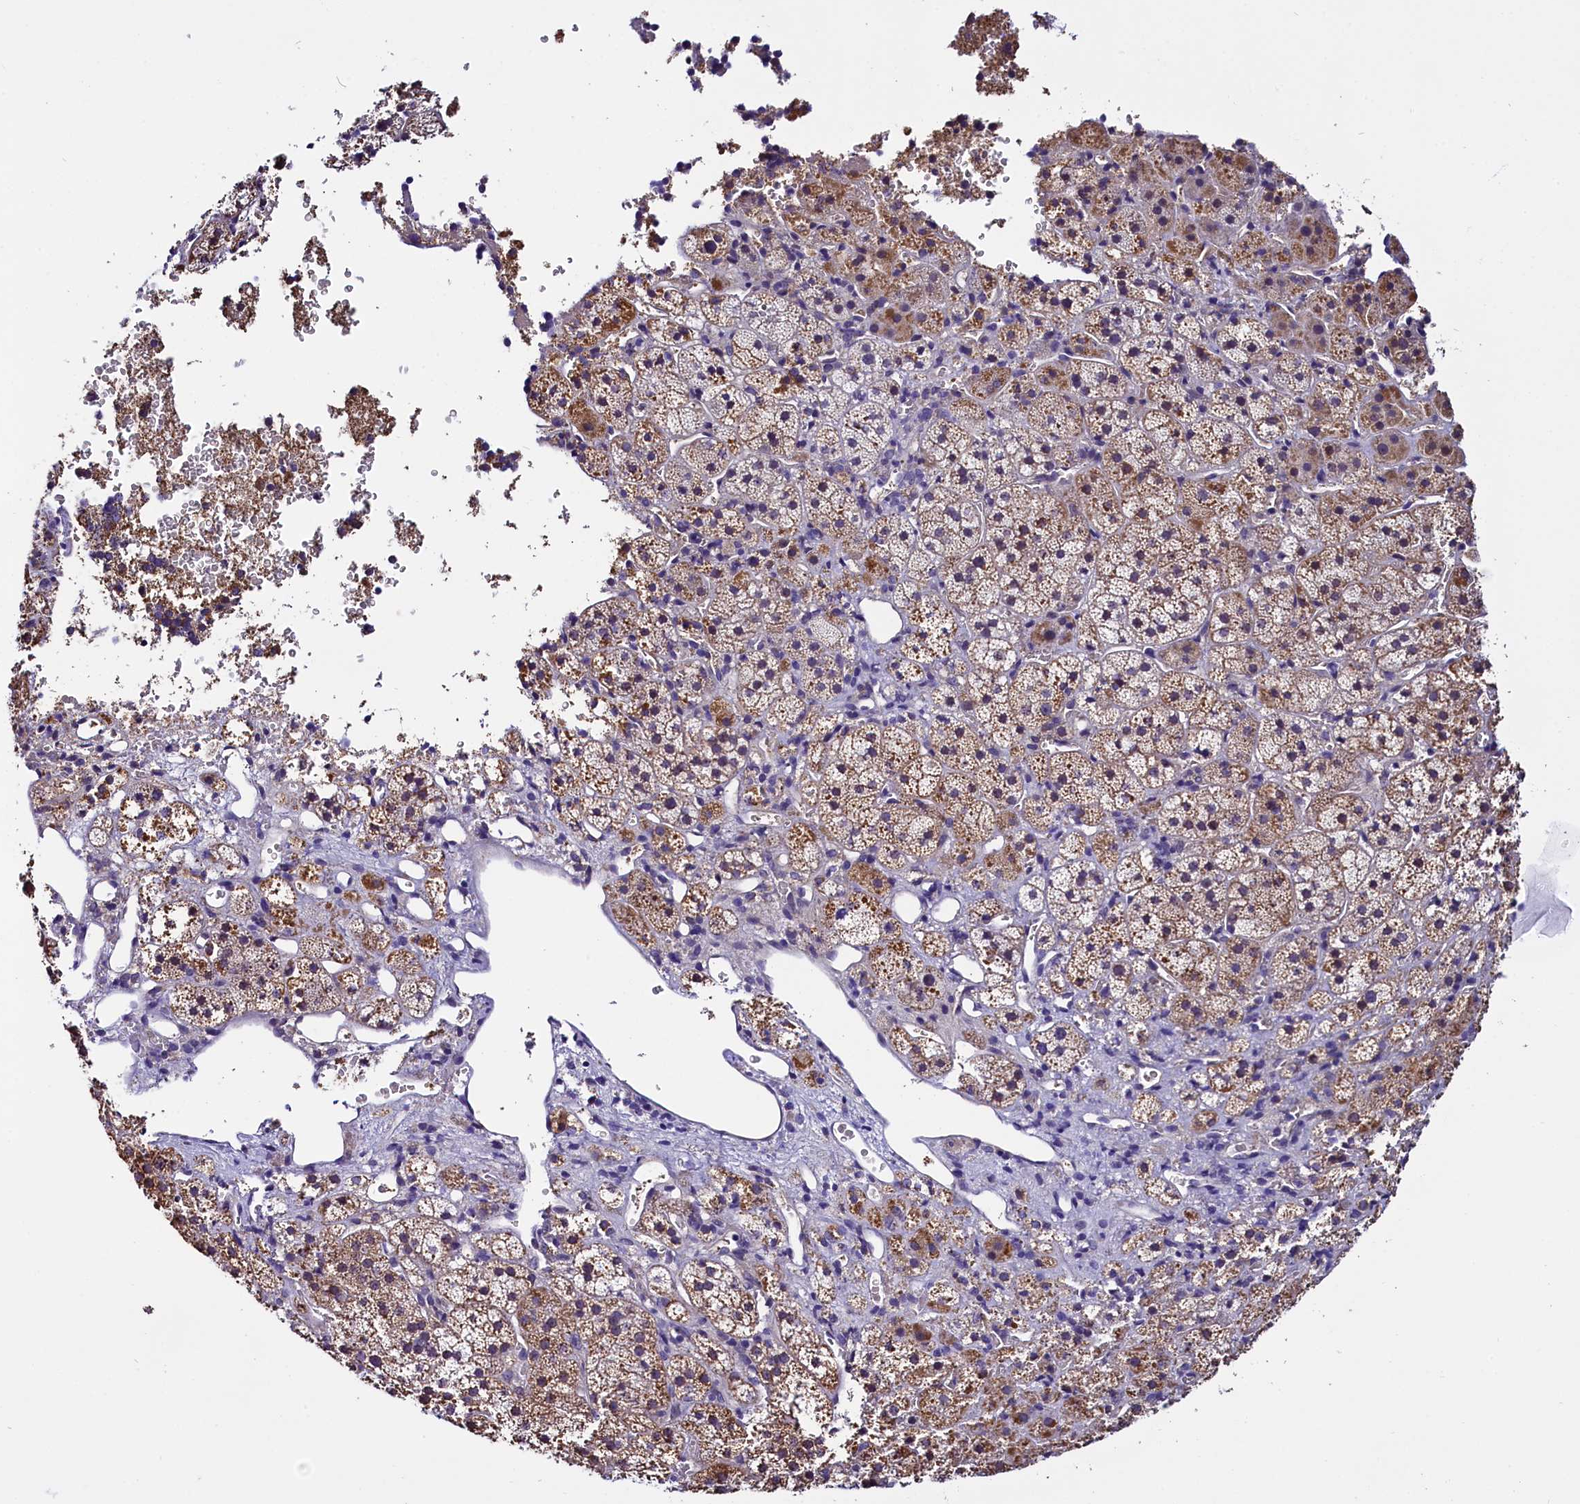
{"staining": {"intensity": "moderate", "quantity": "25%-75%", "location": "cytoplasmic/membranous"}, "tissue": "adrenal gland", "cell_type": "Glandular cells", "image_type": "normal", "snomed": [{"axis": "morphology", "description": "Normal tissue, NOS"}, {"axis": "topography", "description": "Adrenal gland"}], "caption": "High-magnification brightfield microscopy of unremarkable adrenal gland stained with DAB (3,3'-diaminobenzidine) (brown) and counterstained with hematoxylin (blue). glandular cells exhibit moderate cytoplasmic/membranous positivity is seen in about25%-75% of cells.", "gene": "UACA", "patient": {"sex": "female", "age": 44}}